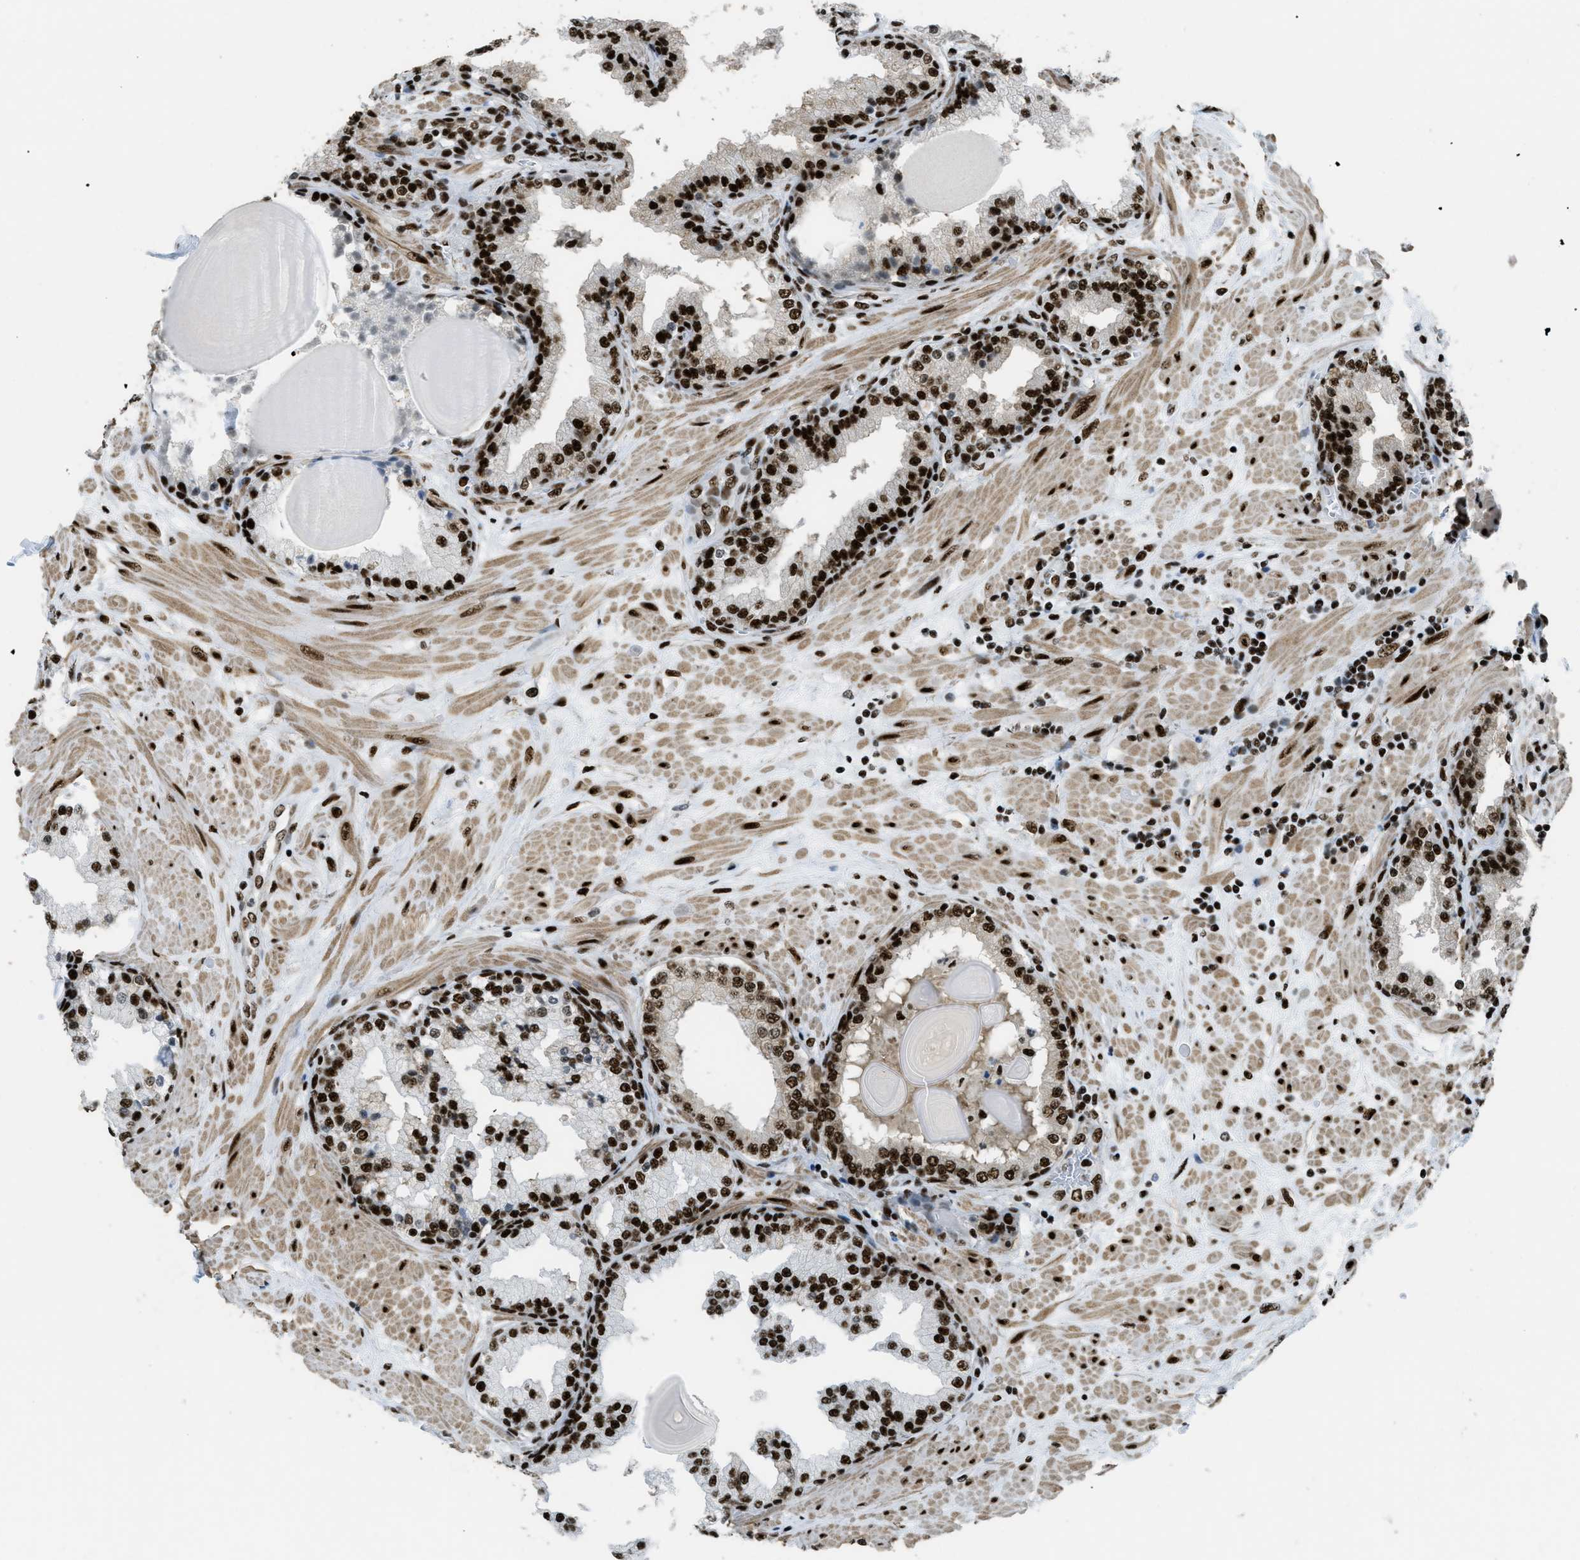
{"staining": {"intensity": "strong", "quantity": ">75%", "location": "nuclear"}, "tissue": "prostate", "cell_type": "Glandular cells", "image_type": "normal", "snomed": [{"axis": "morphology", "description": "Normal tissue, NOS"}, {"axis": "topography", "description": "Prostate"}], "caption": "An image showing strong nuclear expression in approximately >75% of glandular cells in benign prostate, as visualized by brown immunohistochemical staining.", "gene": "ZNF207", "patient": {"sex": "male", "age": 51}}